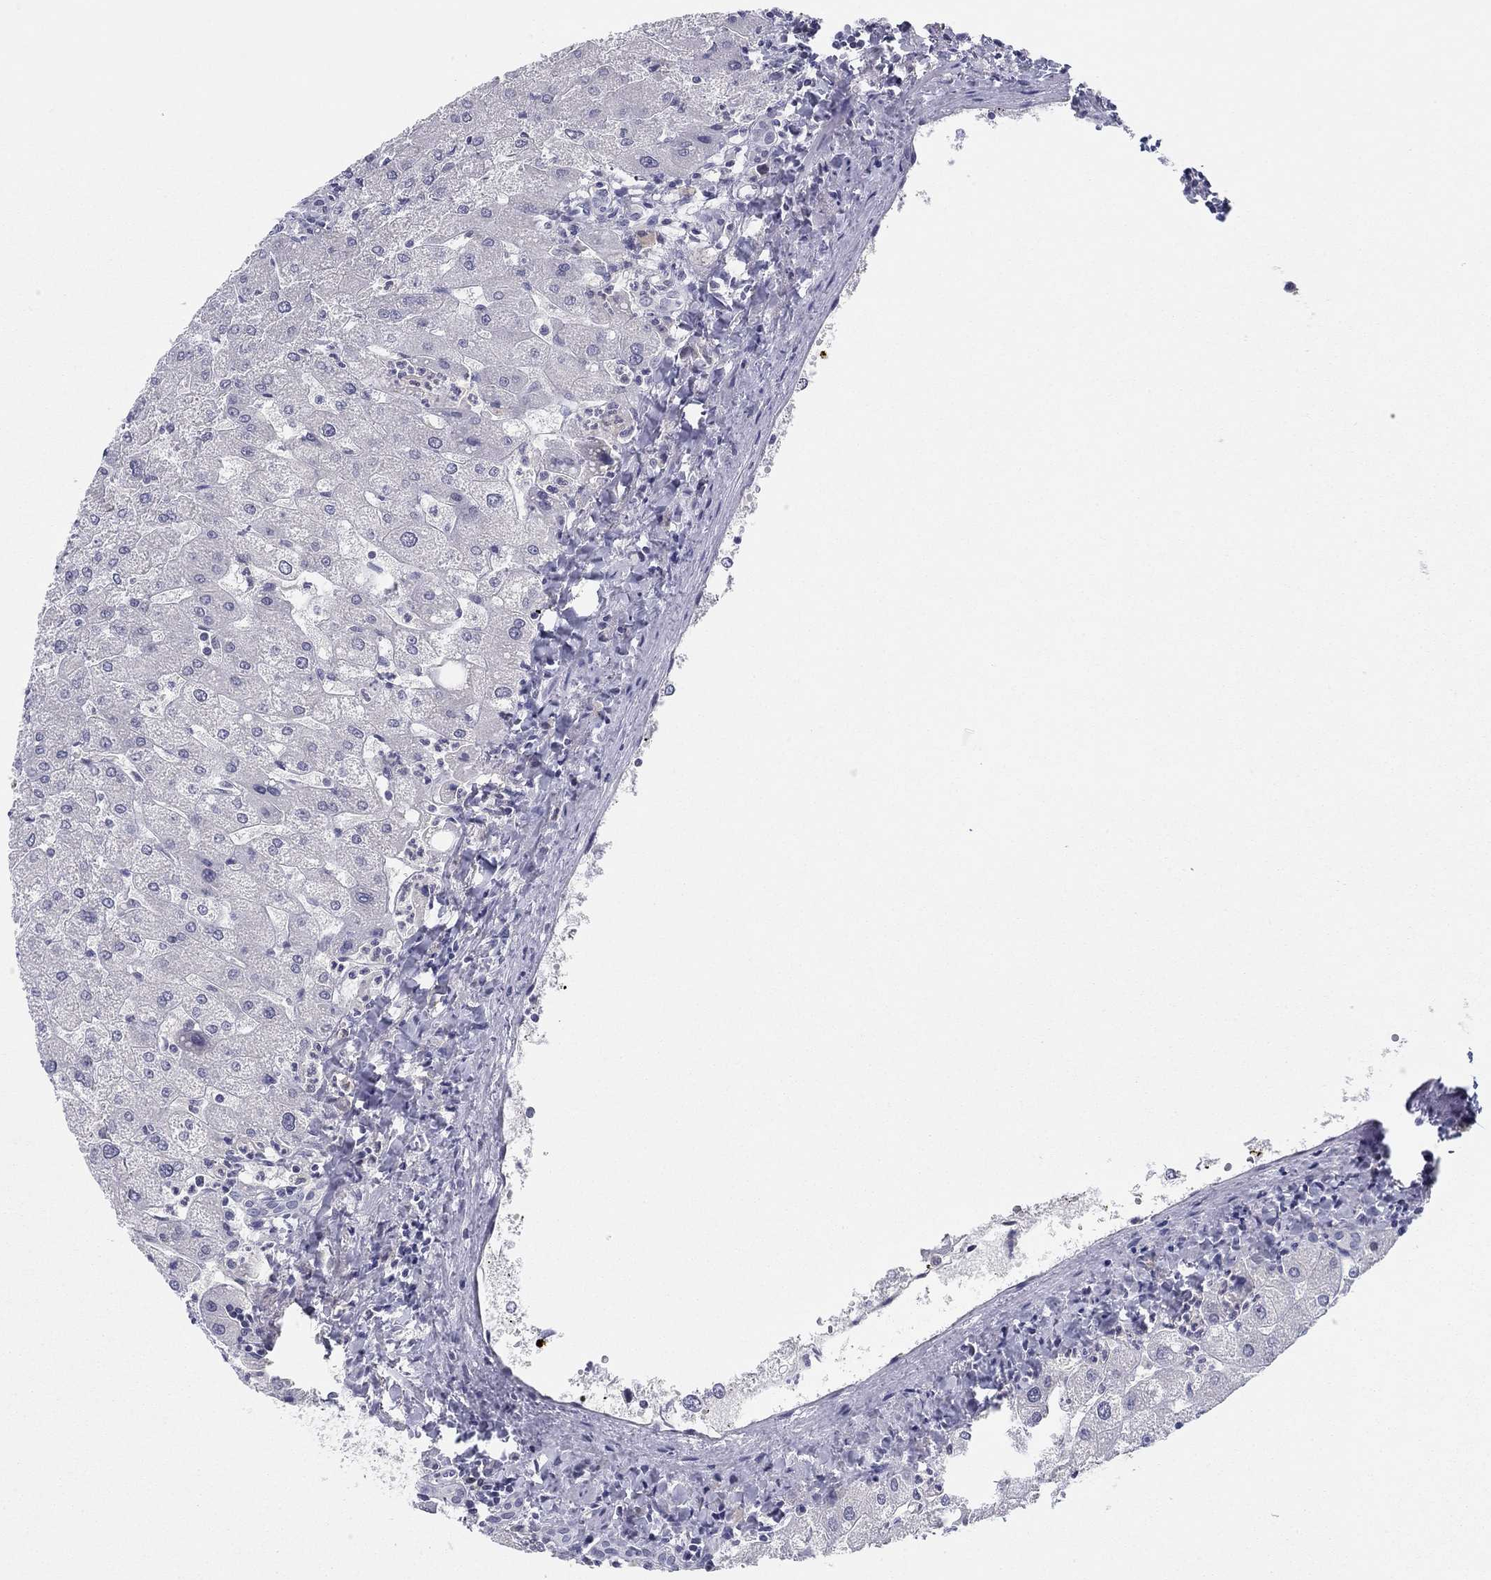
{"staining": {"intensity": "negative", "quantity": "none", "location": "none"}, "tissue": "liver", "cell_type": "Cholangiocytes", "image_type": "normal", "snomed": [{"axis": "morphology", "description": "Normal tissue, NOS"}, {"axis": "topography", "description": "Liver"}], "caption": "This is an immunohistochemistry photomicrograph of unremarkable liver. There is no expression in cholangiocytes.", "gene": "PDXK", "patient": {"sex": "male", "age": 67}}